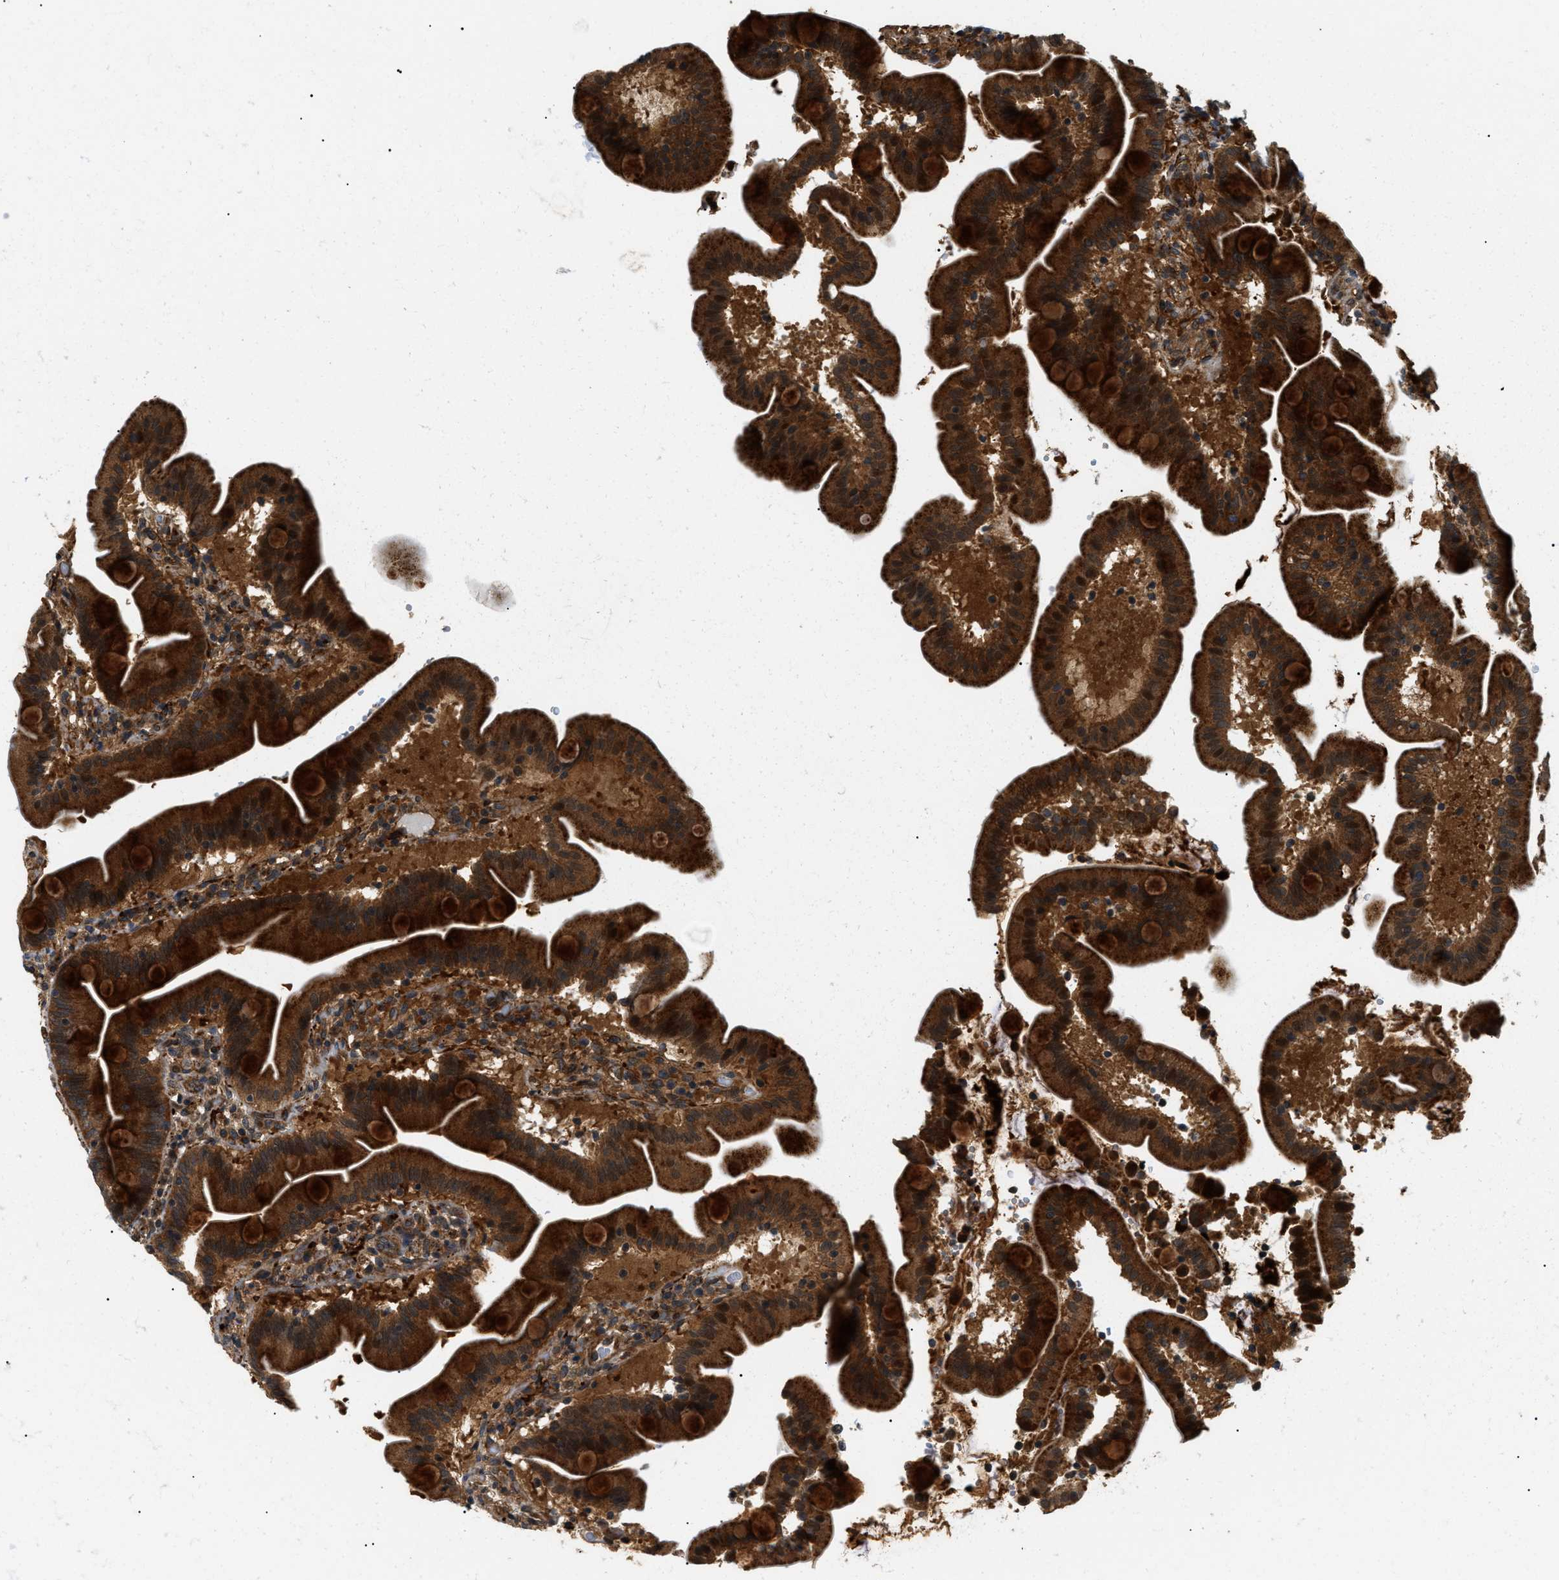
{"staining": {"intensity": "strong", "quantity": ">75%", "location": "cytoplasmic/membranous"}, "tissue": "duodenum", "cell_type": "Glandular cells", "image_type": "normal", "snomed": [{"axis": "morphology", "description": "Normal tissue, NOS"}, {"axis": "topography", "description": "Duodenum"}], "caption": "Glandular cells demonstrate high levels of strong cytoplasmic/membranous staining in about >75% of cells in unremarkable duodenum. The staining was performed using DAB (3,3'-diaminobenzidine) to visualize the protein expression in brown, while the nuclei were stained in blue with hematoxylin (Magnification: 20x).", "gene": "ATP6AP1", "patient": {"sex": "male", "age": 54}}